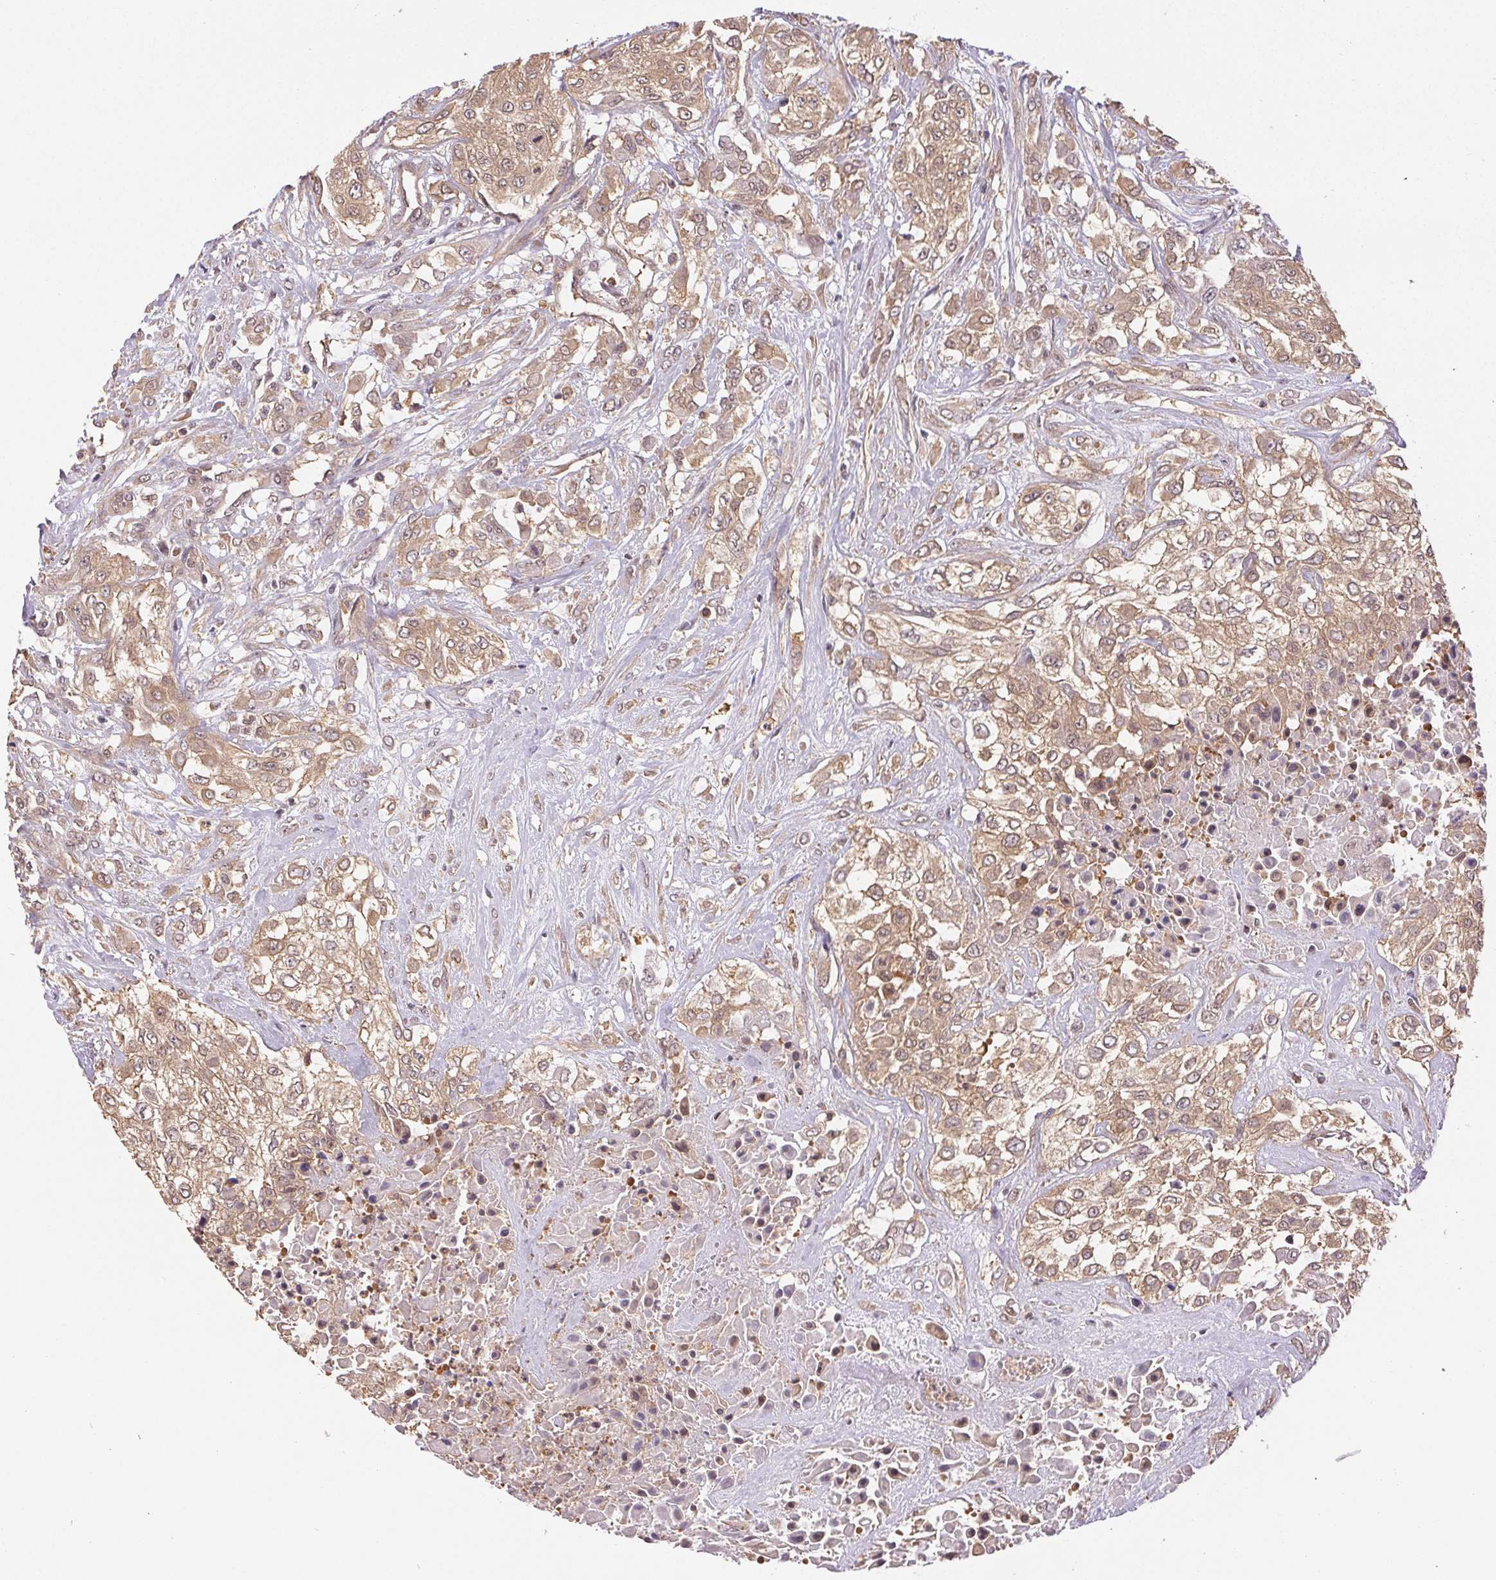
{"staining": {"intensity": "weak", "quantity": ">75%", "location": "cytoplasmic/membranous"}, "tissue": "urothelial cancer", "cell_type": "Tumor cells", "image_type": "cancer", "snomed": [{"axis": "morphology", "description": "Urothelial carcinoma, High grade"}, {"axis": "topography", "description": "Urinary bladder"}], "caption": "A high-resolution histopathology image shows IHC staining of urothelial cancer, which demonstrates weak cytoplasmic/membranous staining in approximately >75% of tumor cells. Nuclei are stained in blue.", "gene": "GDI2", "patient": {"sex": "male", "age": 57}}